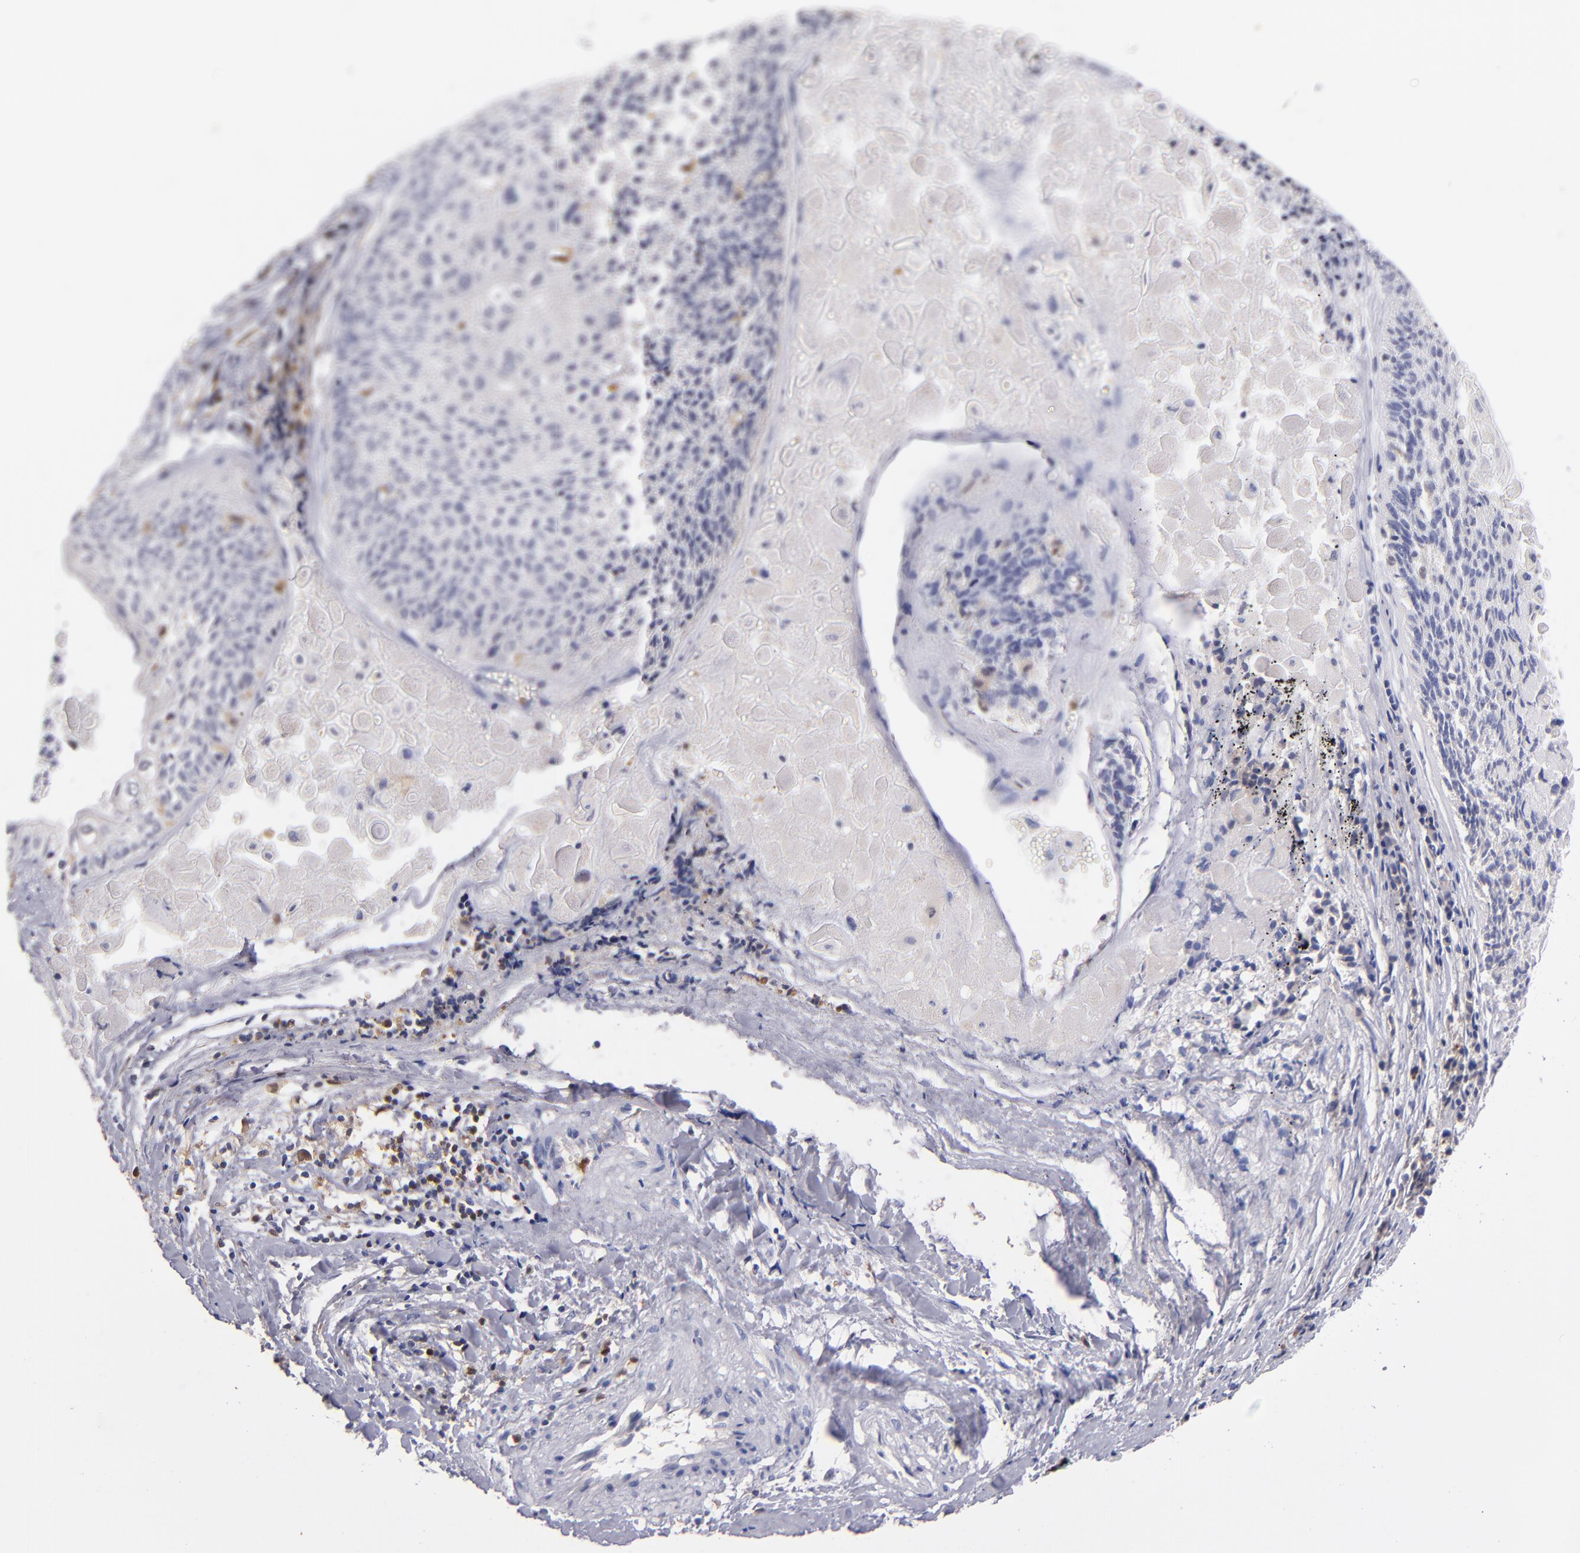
{"staining": {"intensity": "negative", "quantity": "none", "location": "none"}, "tissue": "lung cancer", "cell_type": "Tumor cells", "image_type": "cancer", "snomed": [{"axis": "morphology", "description": "Adenocarcinoma, NOS"}, {"axis": "topography", "description": "Lung"}], "caption": "High magnification brightfield microscopy of lung cancer stained with DAB (brown) and counterstained with hematoxylin (blue): tumor cells show no significant expression. The staining was performed using DAB to visualize the protein expression in brown, while the nuclei were stained in blue with hematoxylin (Magnification: 20x).", "gene": "PRKCD", "patient": {"sex": "male", "age": 60}}